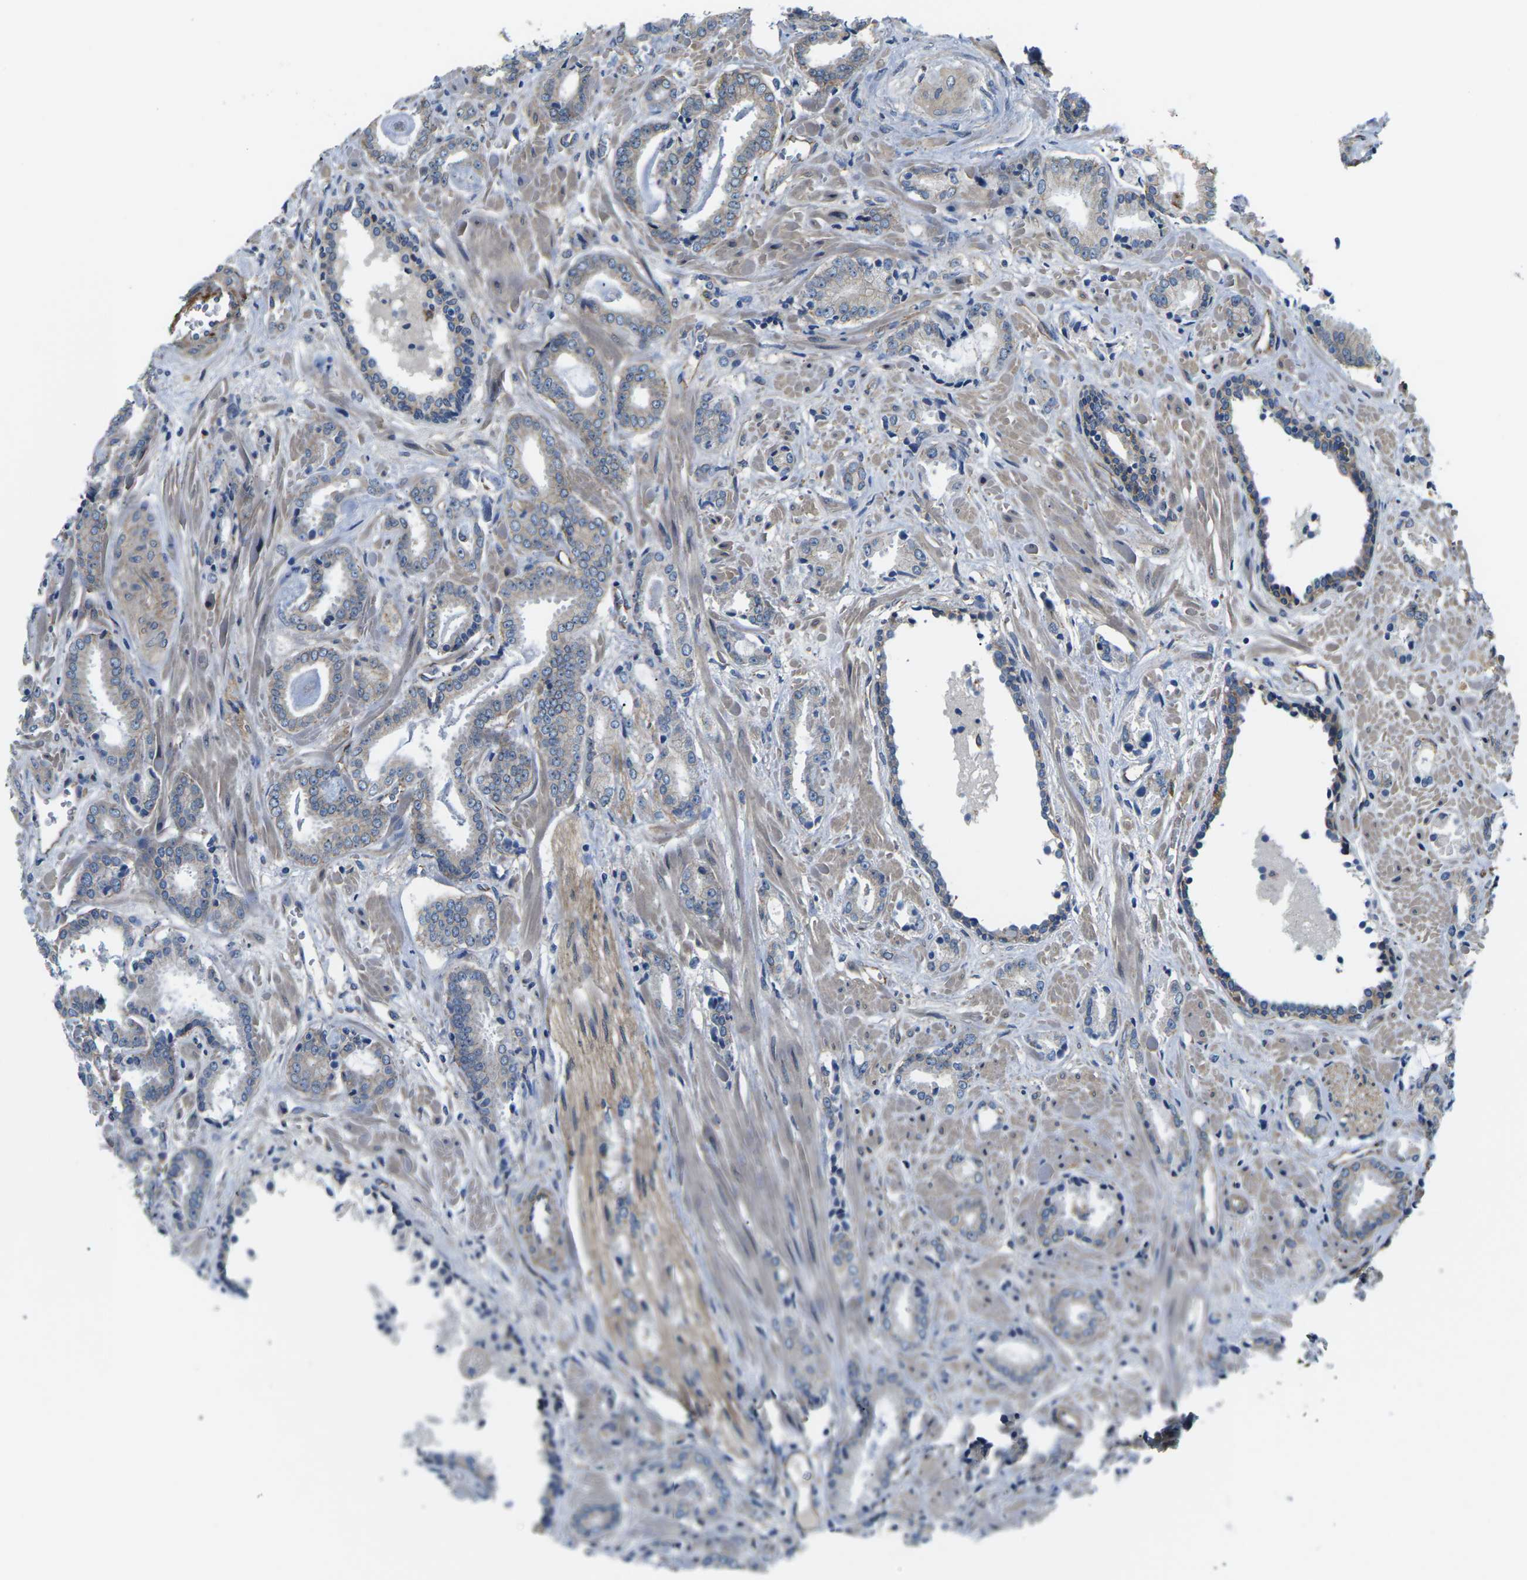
{"staining": {"intensity": "weak", "quantity": "<25%", "location": "cytoplasmic/membranous"}, "tissue": "prostate cancer", "cell_type": "Tumor cells", "image_type": "cancer", "snomed": [{"axis": "morphology", "description": "Adenocarcinoma, Low grade"}, {"axis": "topography", "description": "Prostate"}], "caption": "A histopathology image of human prostate cancer (low-grade adenocarcinoma) is negative for staining in tumor cells.", "gene": "CTNND1", "patient": {"sex": "male", "age": 53}}